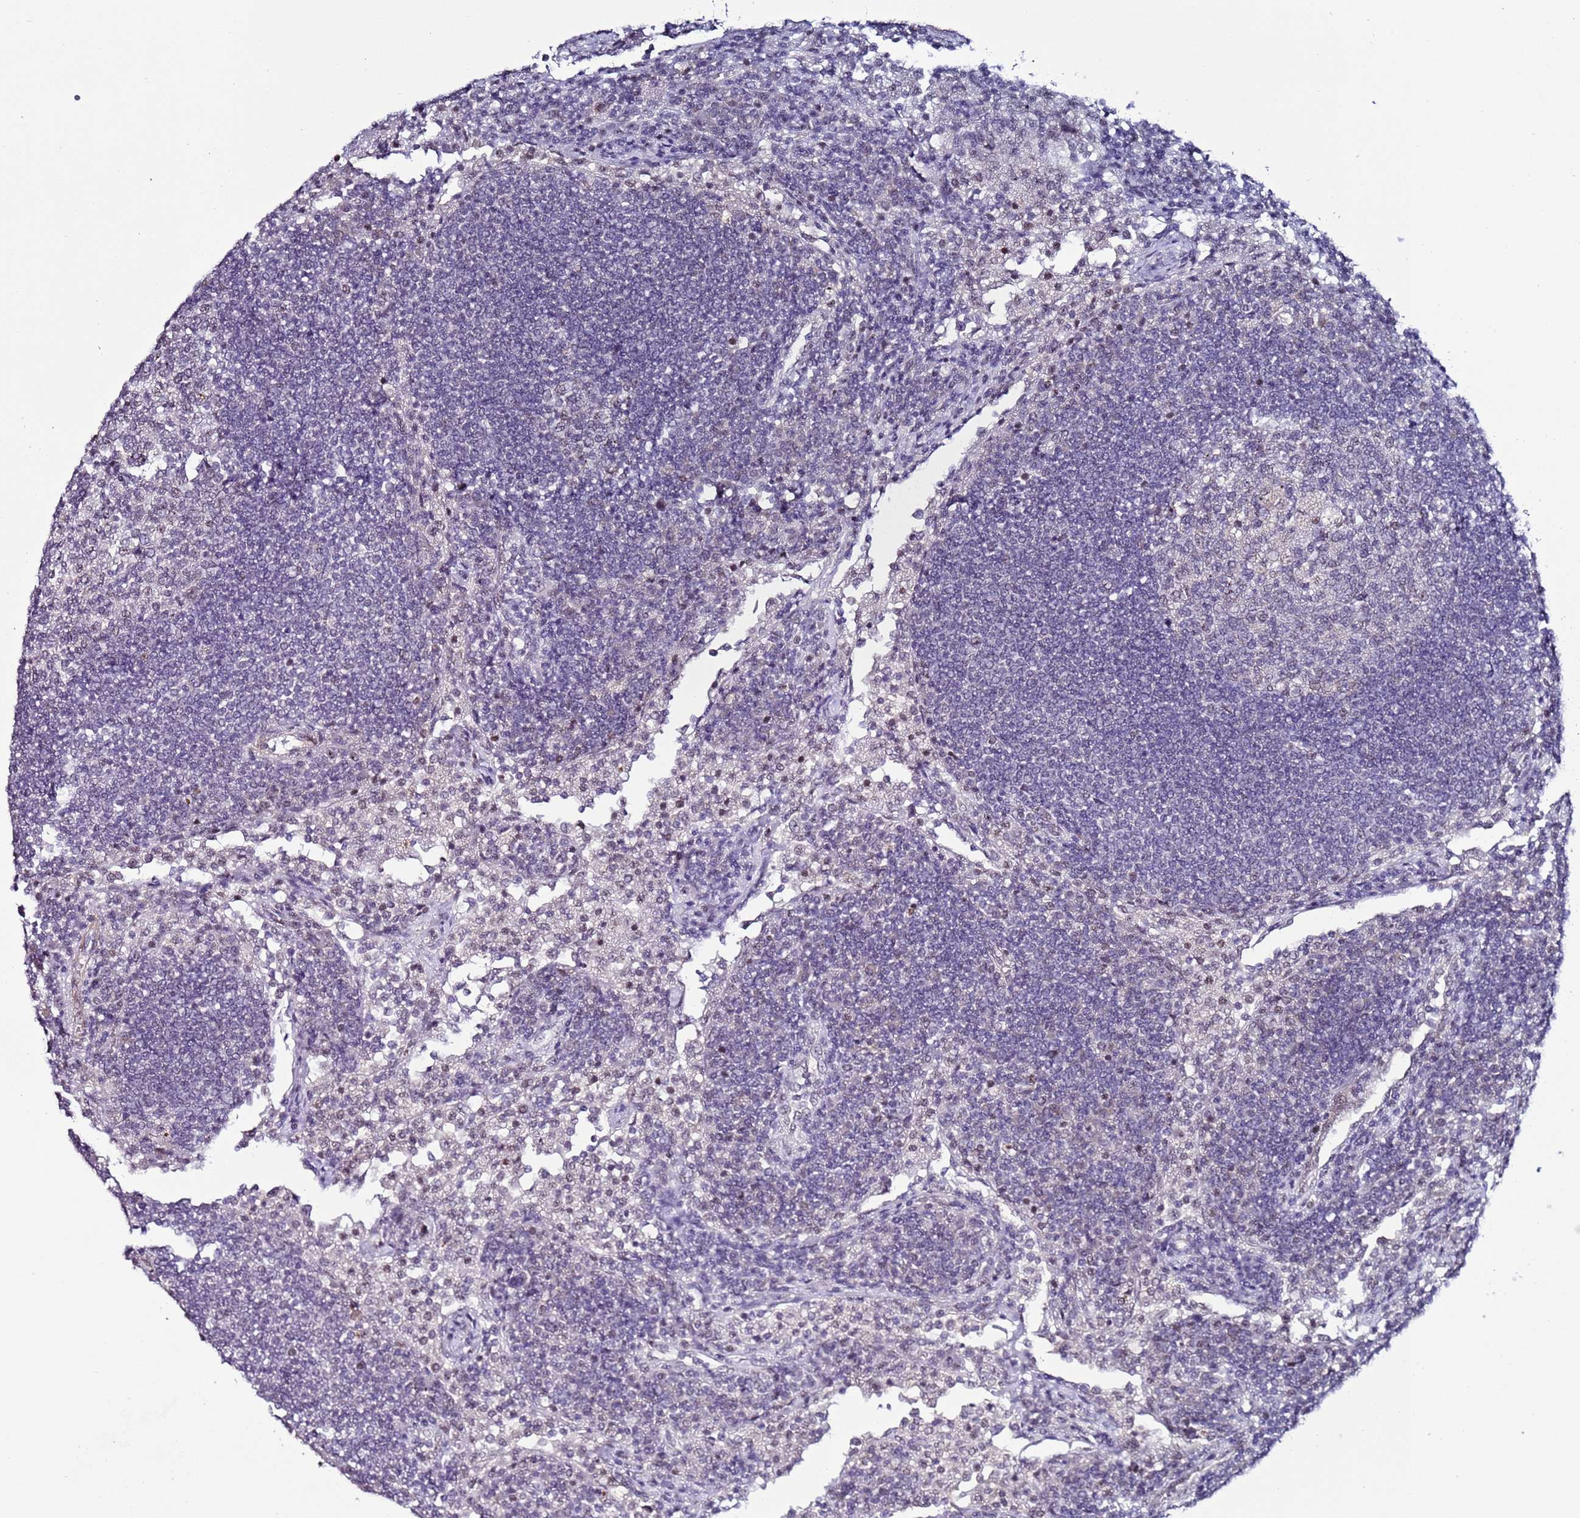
{"staining": {"intensity": "negative", "quantity": "none", "location": "none"}, "tissue": "lymph node", "cell_type": "Germinal center cells", "image_type": "normal", "snomed": [{"axis": "morphology", "description": "Normal tissue, NOS"}, {"axis": "topography", "description": "Lymph node"}], "caption": "An immunohistochemistry histopathology image of benign lymph node is shown. There is no staining in germinal center cells of lymph node.", "gene": "PSMA7", "patient": {"sex": "female", "age": 53}}